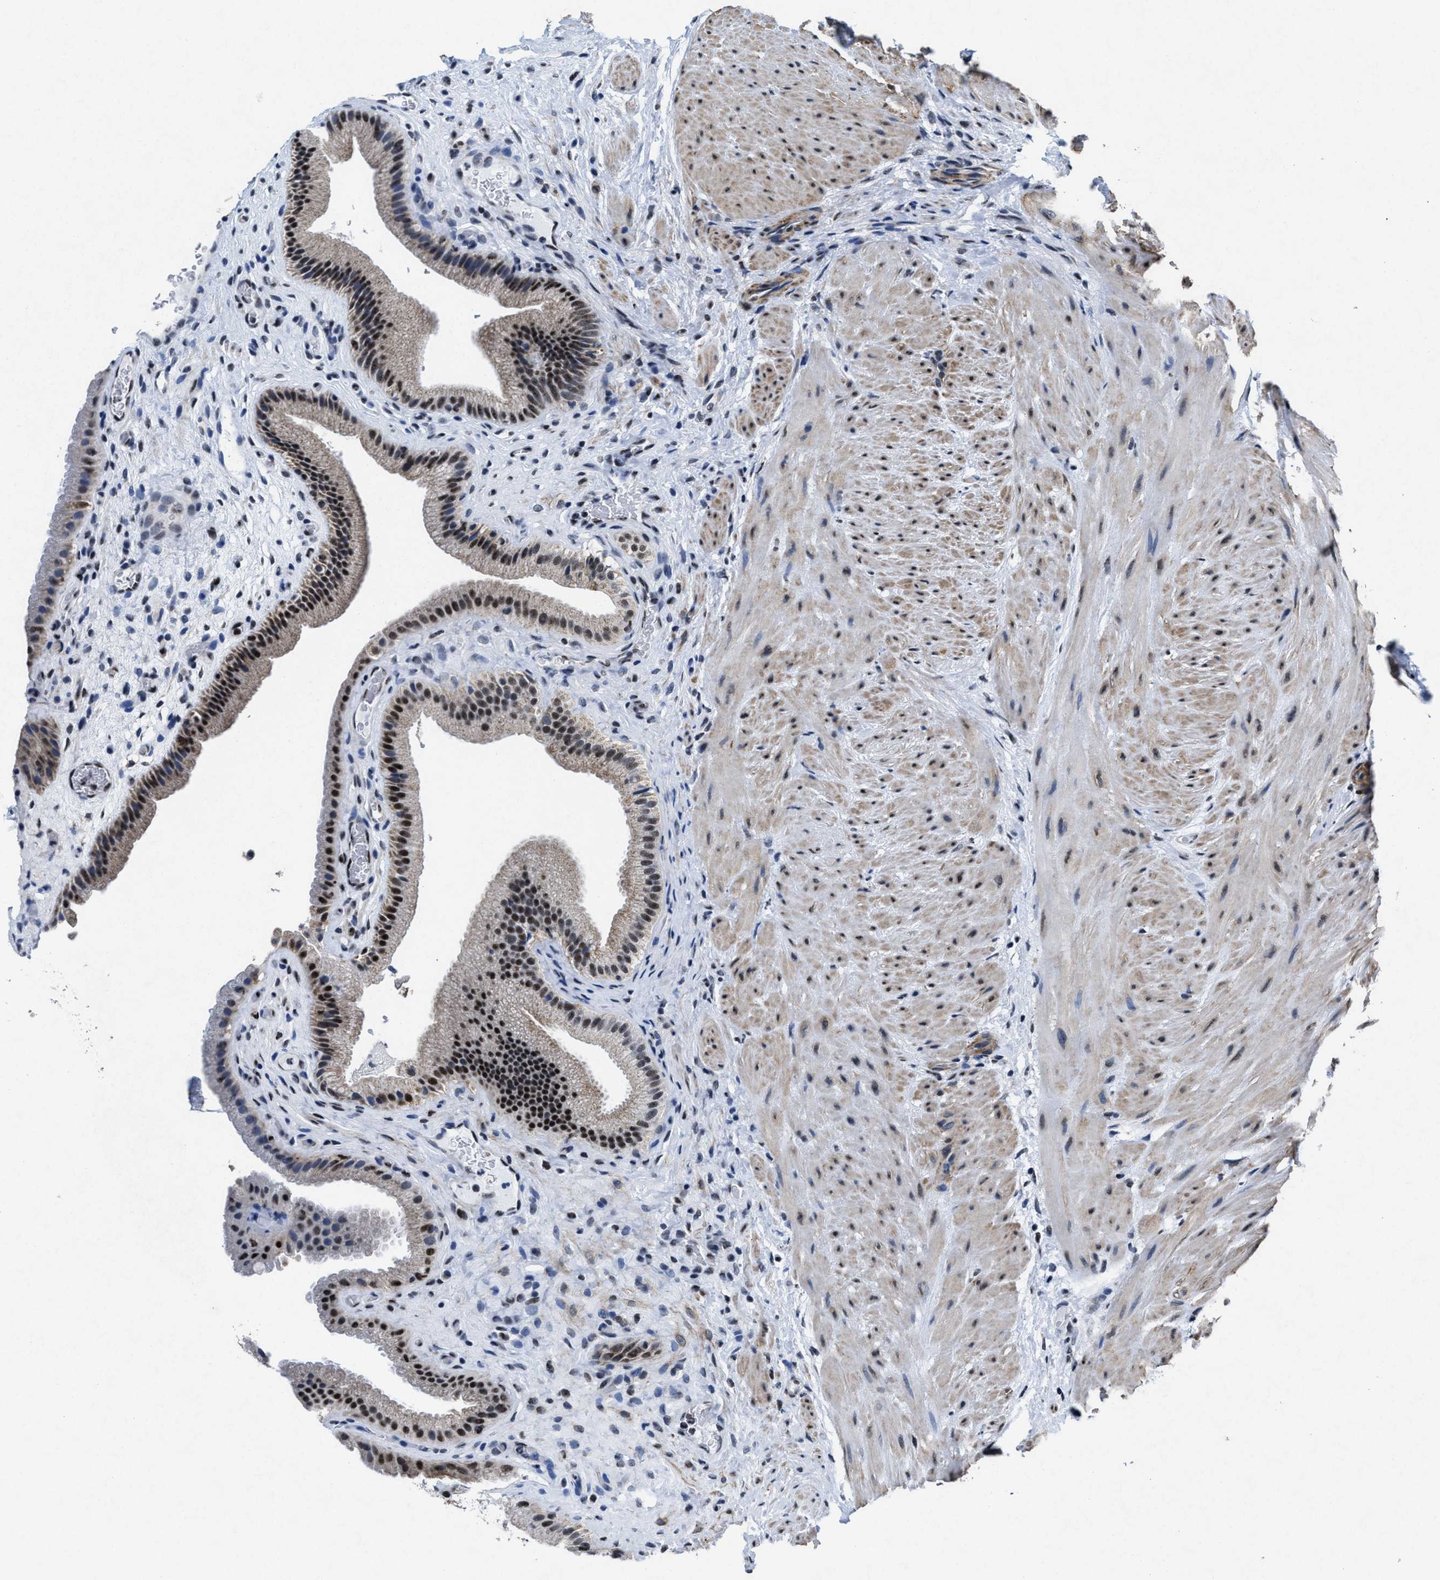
{"staining": {"intensity": "strong", "quantity": "25%-75%", "location": "nuclear"}, "tissue": "gallbladder", "cell_type": "Glandular cells", "image_type": "normal", "snomed": [{"axis": "morphology", "description": "Normal tissue, NOS"}, {"axis": "topography", "description": "Gallbladder"}], "caption": "Gallbladder stained for a protein (brown) shows strong nuclear positive staining in about 25%-75% of glandular cells.", "gene": "ID3", "patient": {"sex": "male", "age": 49}}